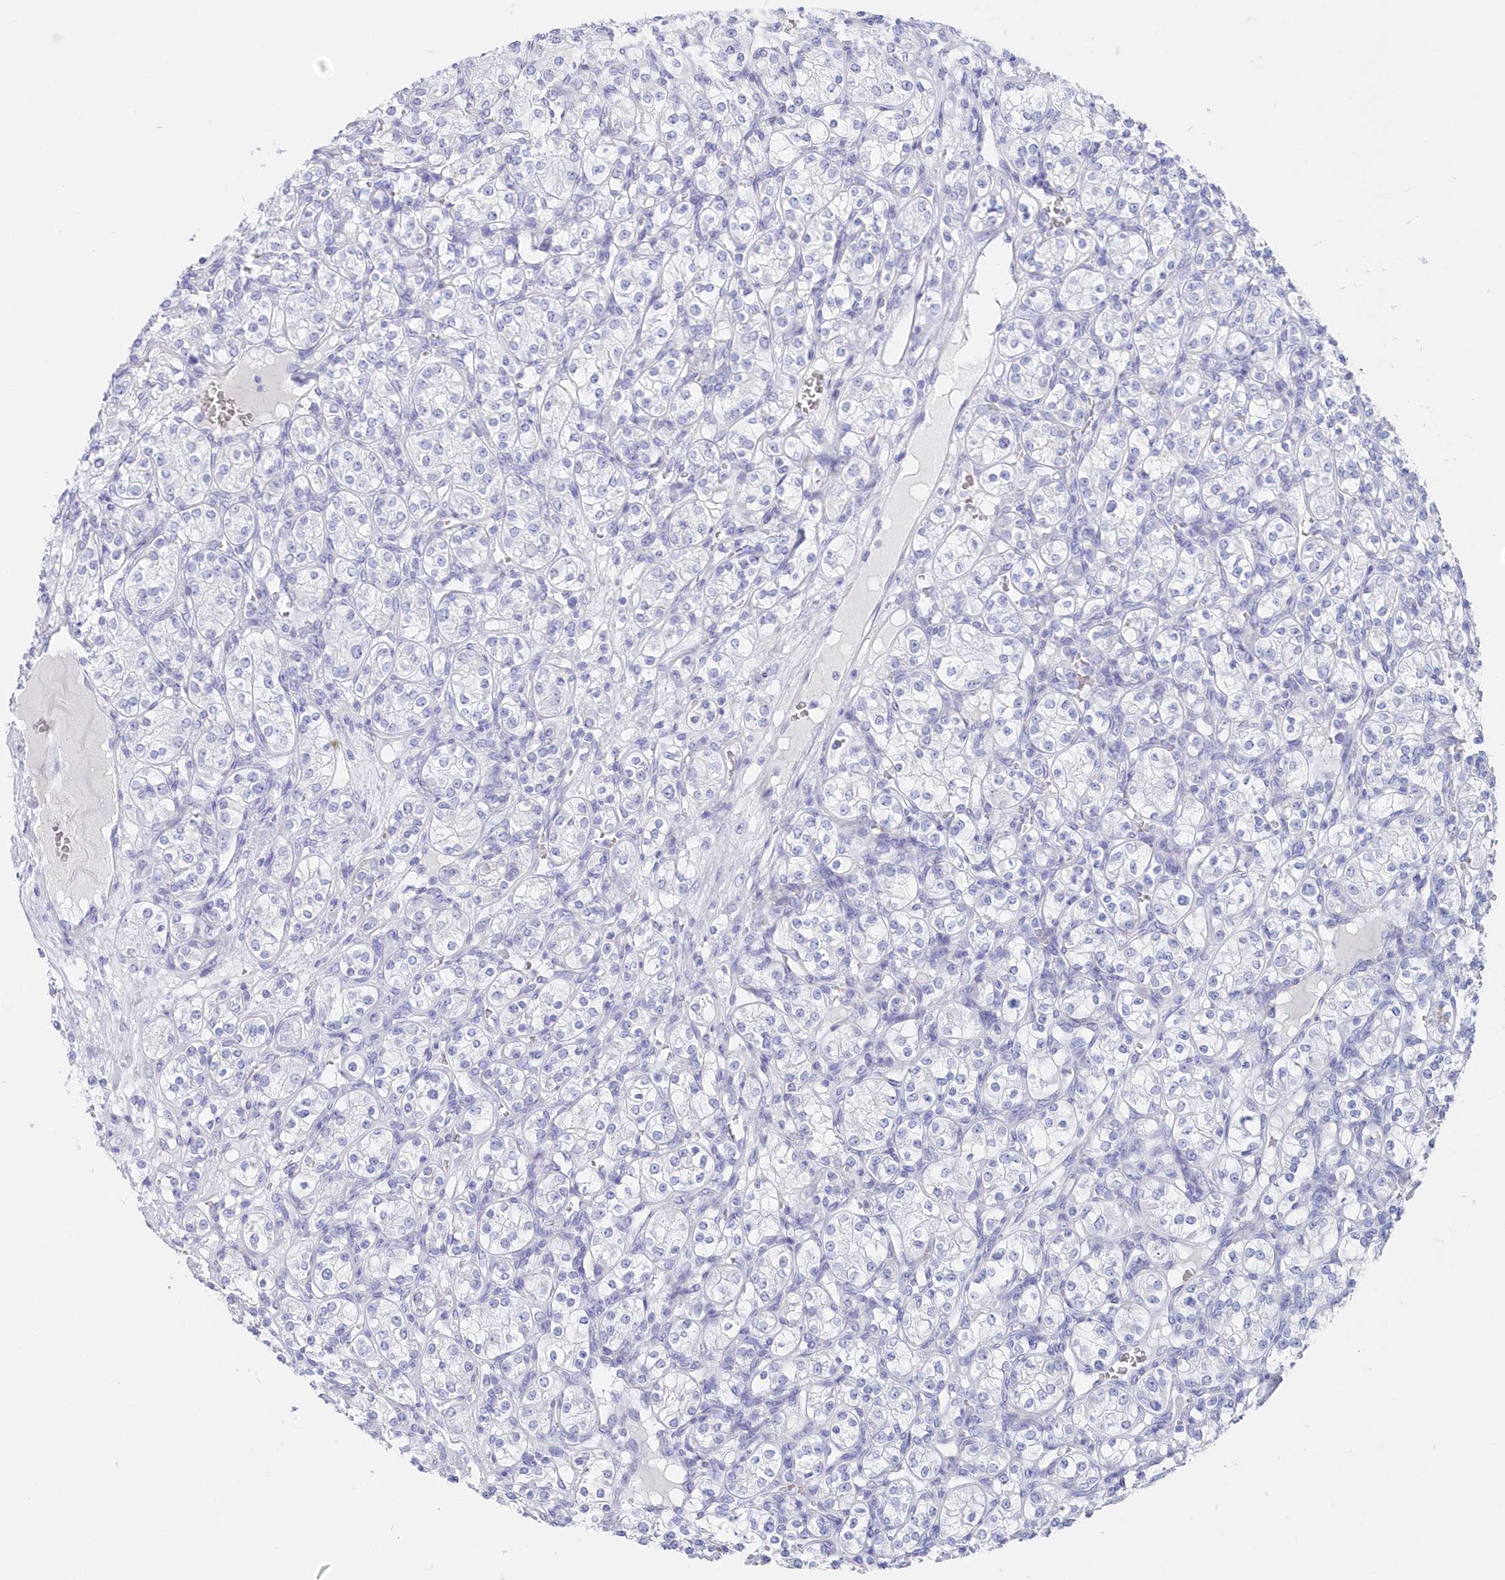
{"staining": {"intensity": "negative", "quantity": "none", "location": "none"}, "tissue": "renal cancer", "cell_type": "Tumor cells", "image_type": "cancer", "snomed": [{"axis": "morphology", "description": "Adenocarcinoma, NOS"}, {"axis": "topography", "description": "Kidney"}], "caption": "There is no significant positivity in tumor cells of renal cancer (adenocarcinoma). Brightfield microscopy of immunohistochemistry stained with DAB (3,3'-diaminobenzidine) (brown) and hematoxylin (blue), captured at high magnification.", "gene": "CSNK1G2", "patient": {"sex": "male", "age": 77}}